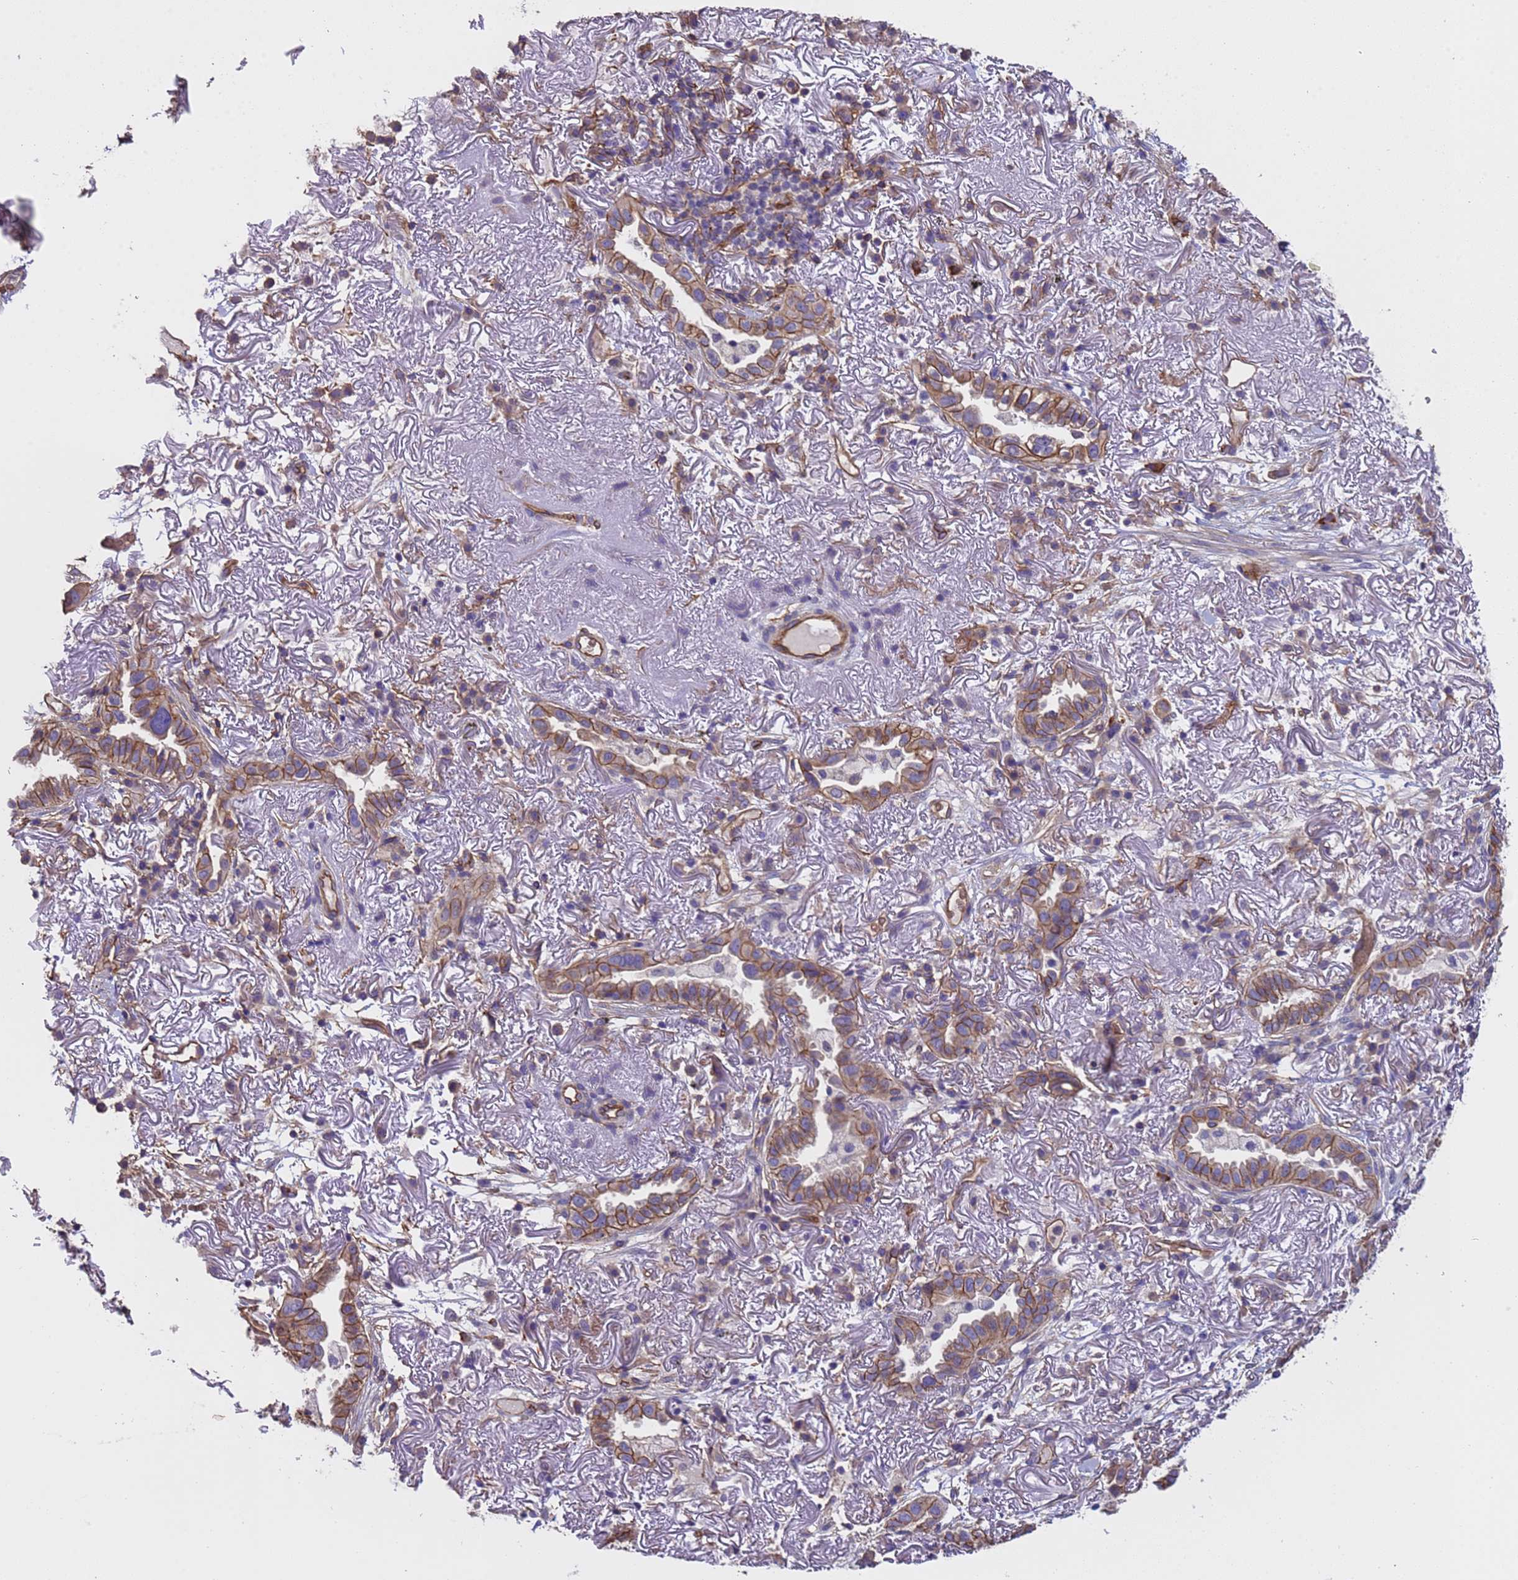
{"staining": {"intensity": "moderate", "quantity": ">75%", "location": "cytoplasmic/membranous"}, "tissue": "lung cancer", "cell_type": "Tumor cells", "image_type": "cancer", "snomed": [{"axis": "morphology", "description": "Adenocarcinoma, NOS"}, {"axis": "topography", "description": "Lung"}], "caption": "A histopathology image of human lung cancer (adenocarcinoma) stained for a protein exhibits moderate cytoplasmic/membranous brown staining in tumor cells. Ihc stains the protein of interest in brown and the nuclei are stained blue.", "gene": "ZNF248", "patient": {"sex": "female", "age": 69}}